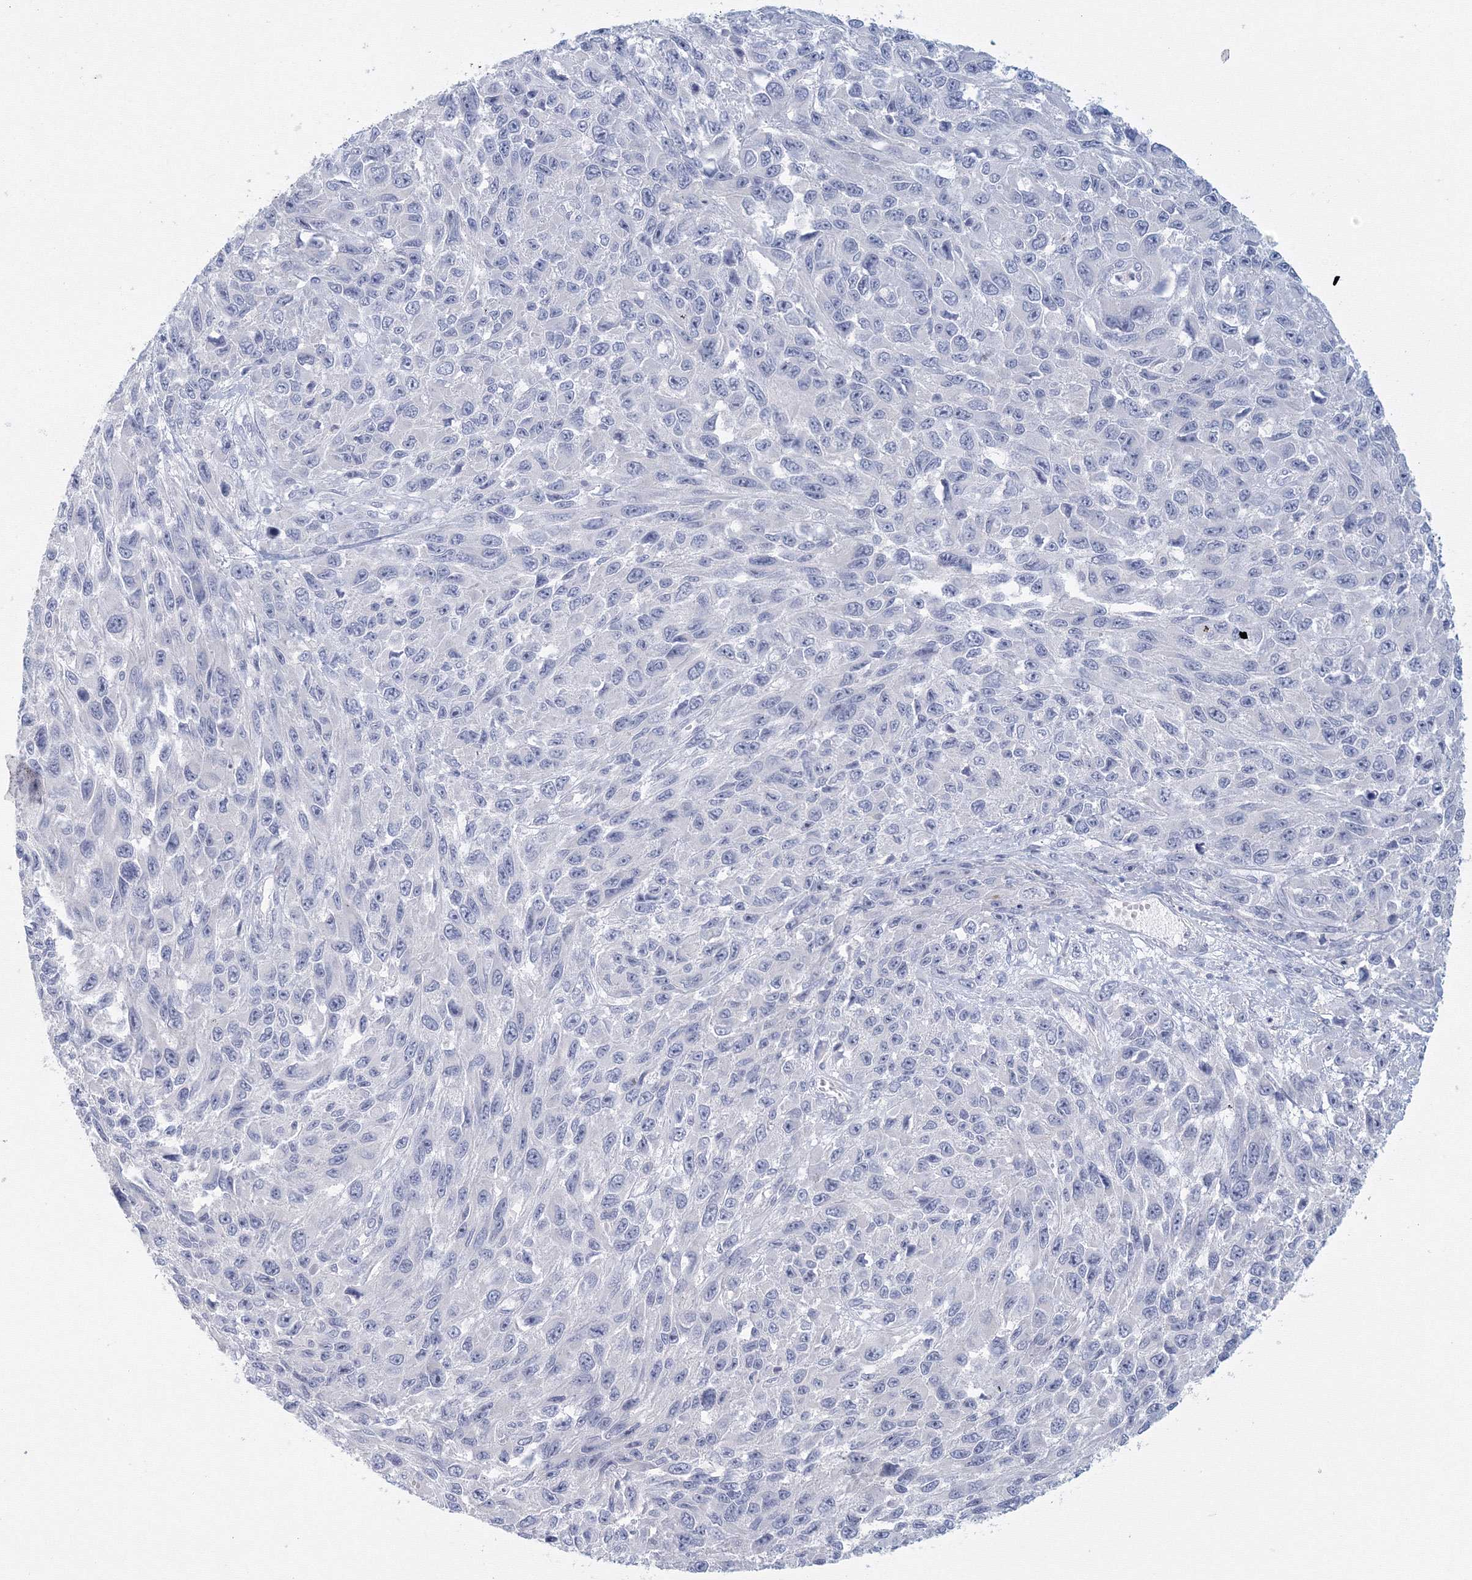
{"staining": {"intensity": "negative", "quantity": "none", "location": "none"}, "tissue": "melanoma", "cell_type": "Tumor cells", "image_type": "cancer", "snomed": [{"axis": "morphology", "description": "Malignant melanoma, NOS"}, {"axis": "topography", "description": "Skin"}], "caption": "The photomicrograph reveals no staining of tumor cells in melanoma.", "gene": "TACC2", "patient": {"sex": "female", "age": 96}}